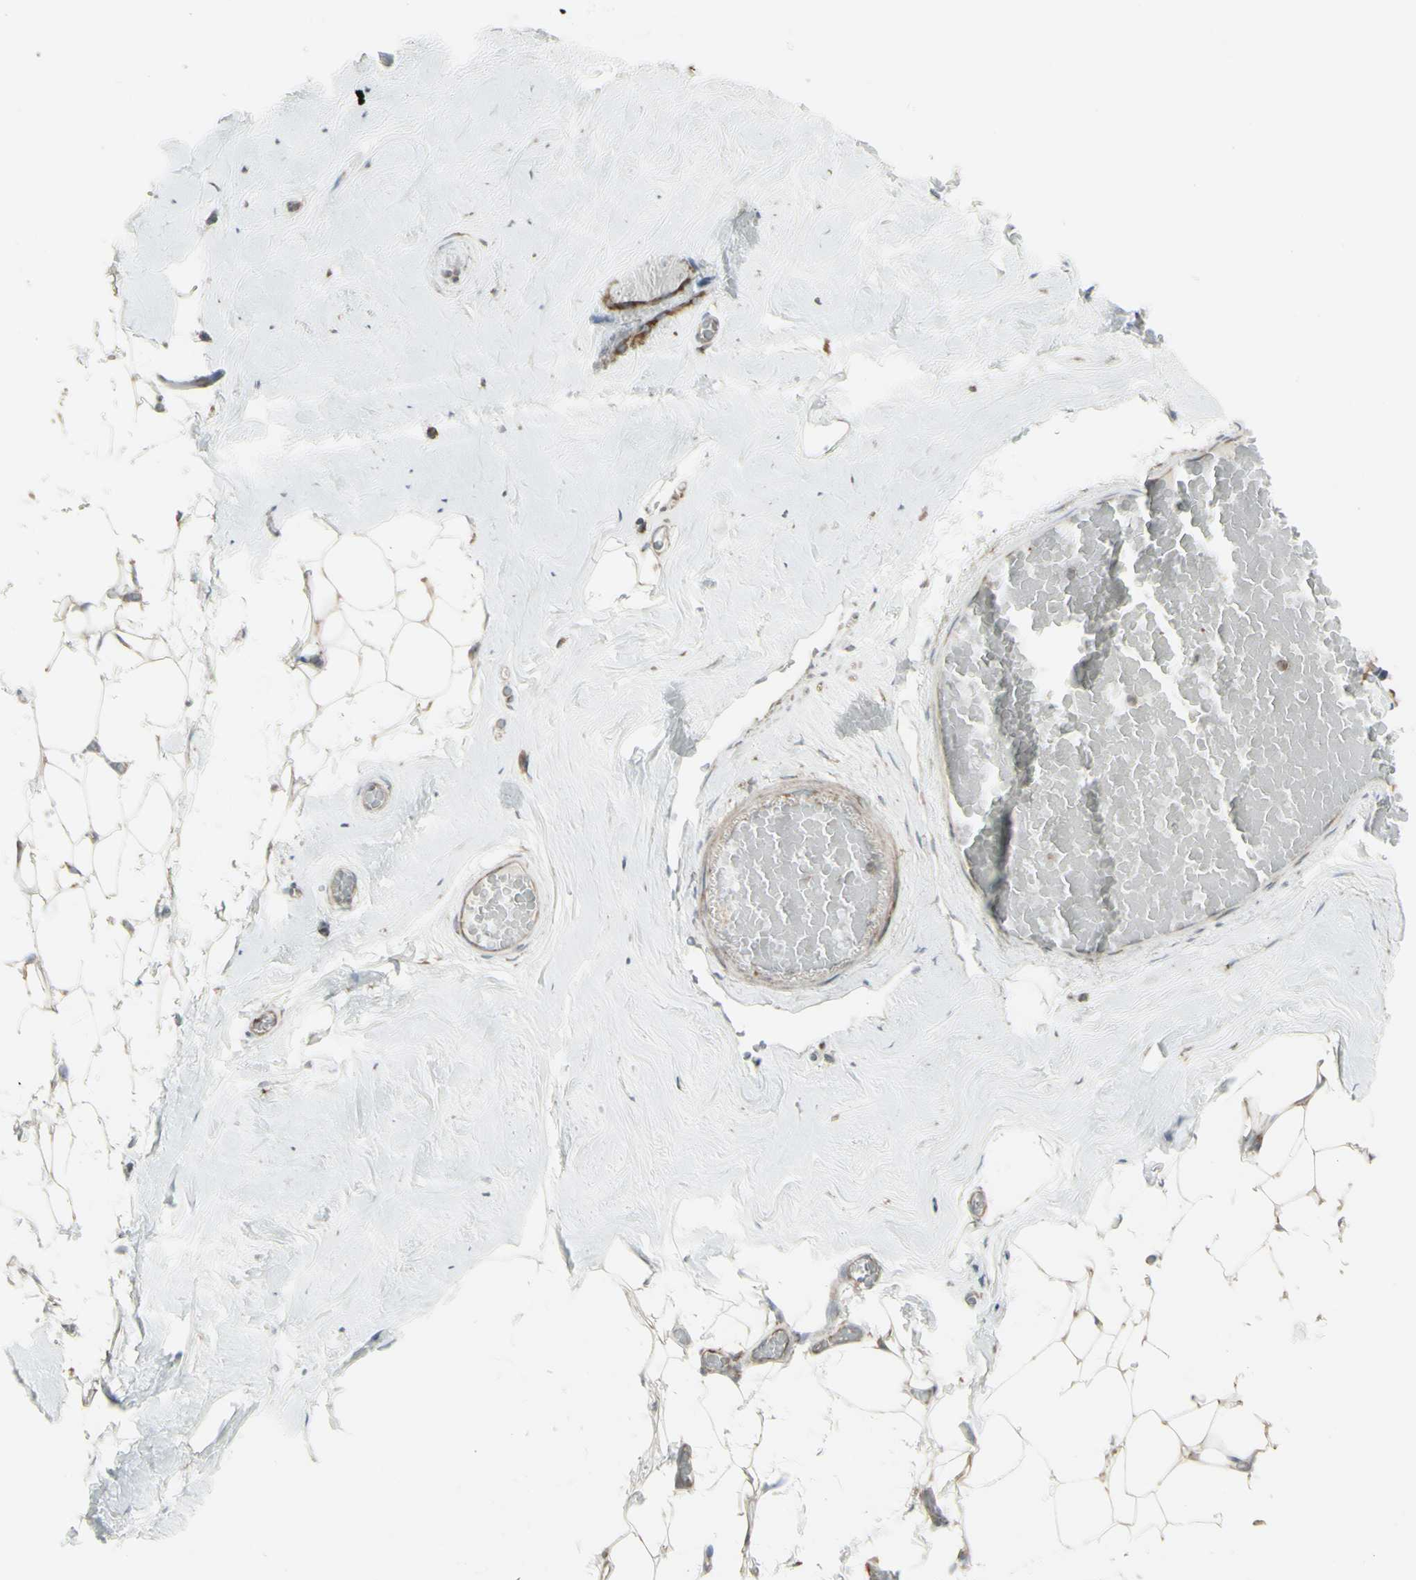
{"staining": {"intensity": "weak", "quantity": ">75%", "location": "cytoplasmic/membranous"}, "tissue": "breast", "cell_type": "Adipocytes", "image_type": "normal", "snomed": [{"axis": "morphology", "description": "Normal tissue, NOS"}, {"axis": "topography", "description": "Breast"}], "caption": "A high-resolution histopathology image shows immunohistochemistry (IHC) staining of benign breast, which reveals weak cytoplasmic/membranous expression in about >75% of adipocytes.", "gene": "FKBP3", "patient": {"sex": "female", "age": 75}}